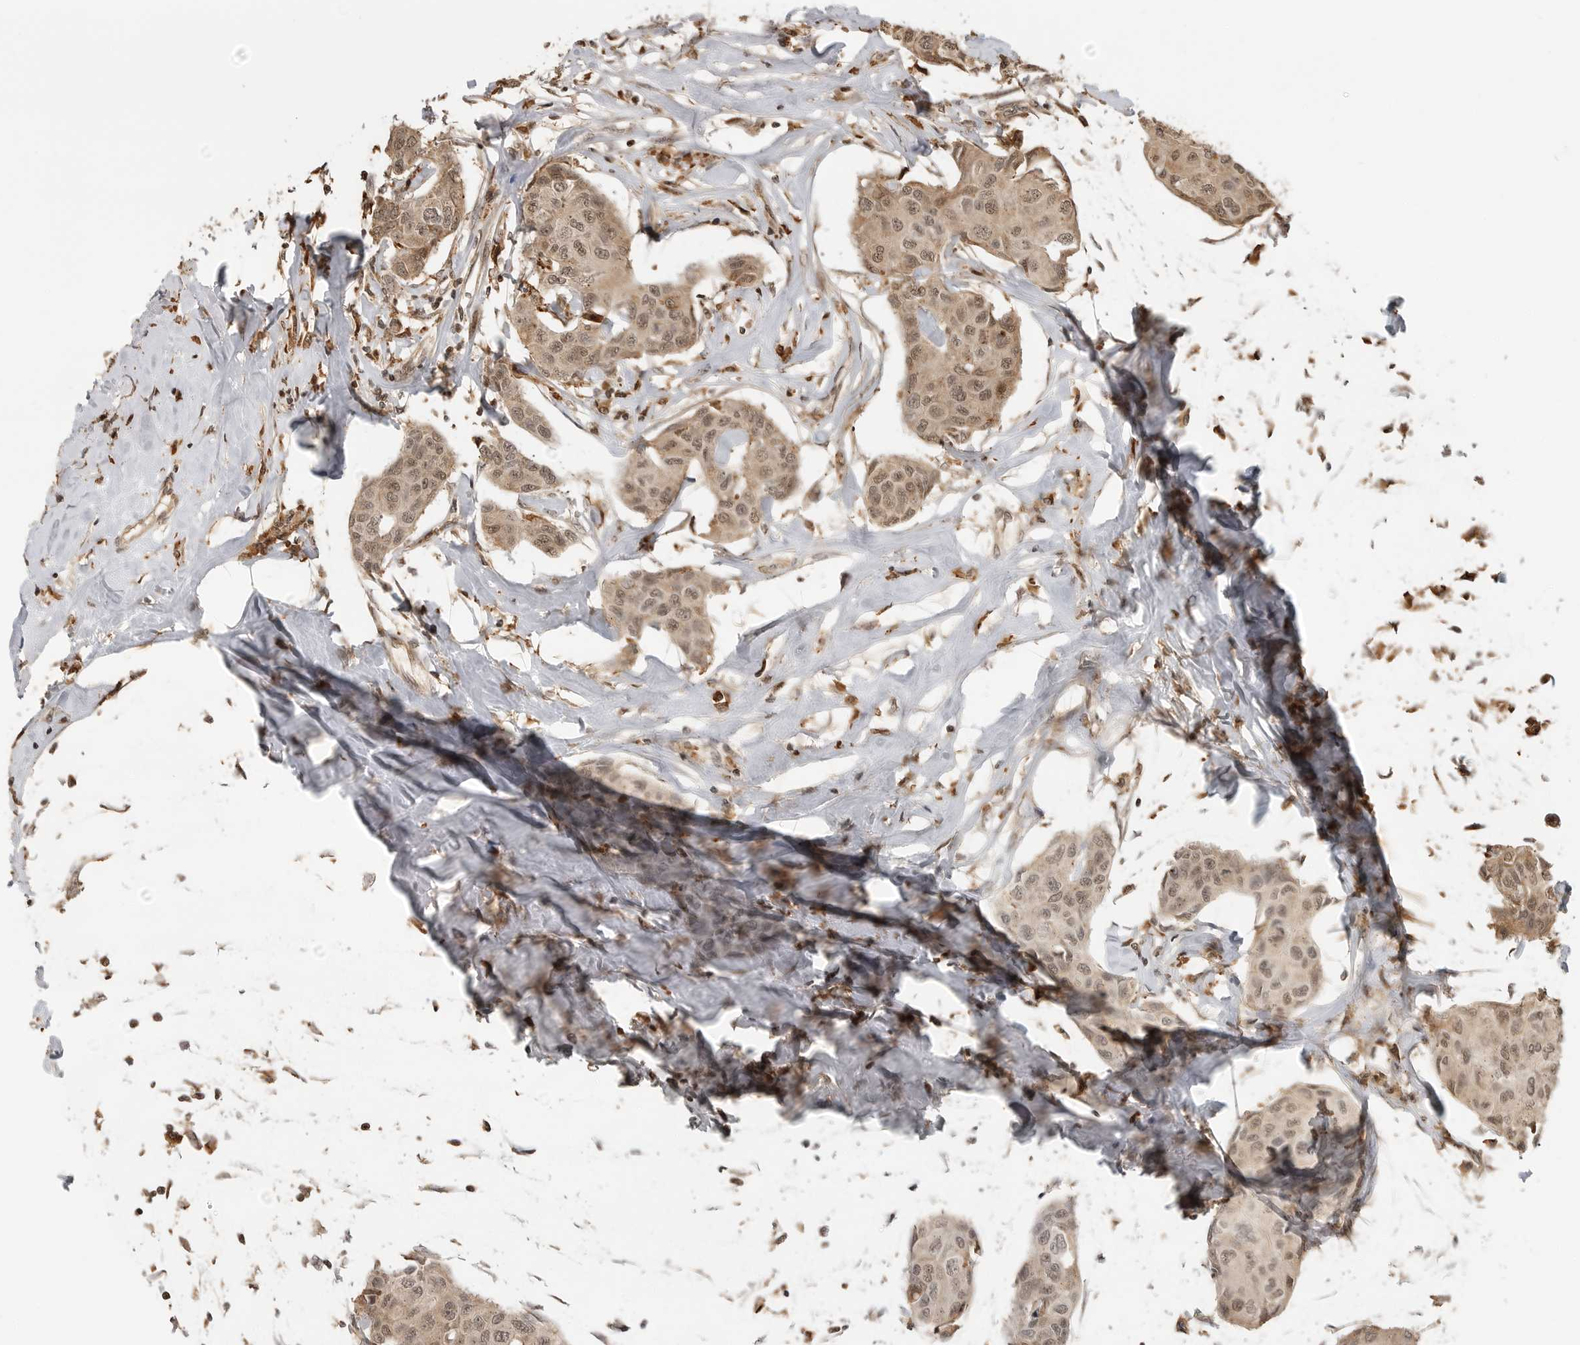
{"staining": {"intensity": "moderate", "quantity": ">75%", "location": "cytoplasmic/membranous,nuclear"}, "tissue": "breast cancer", "cell_type": "Tumor cells", "image_type": "cancer", "snomed": [{"axis": "morphology", "description": "Duct carcinoma"}, {"axis": "topography", "description": "Breast"}], "caption": "A photomicrograph showing moderate cytoplasmic/membranous and nuclear staining in approximately >75% of tumor cells in intraductal carcinoma (breast), as visualized by brown immunohistochemical staining.", "gene": "BMP2K", "patient": {"sex": "female", "age": 80}}